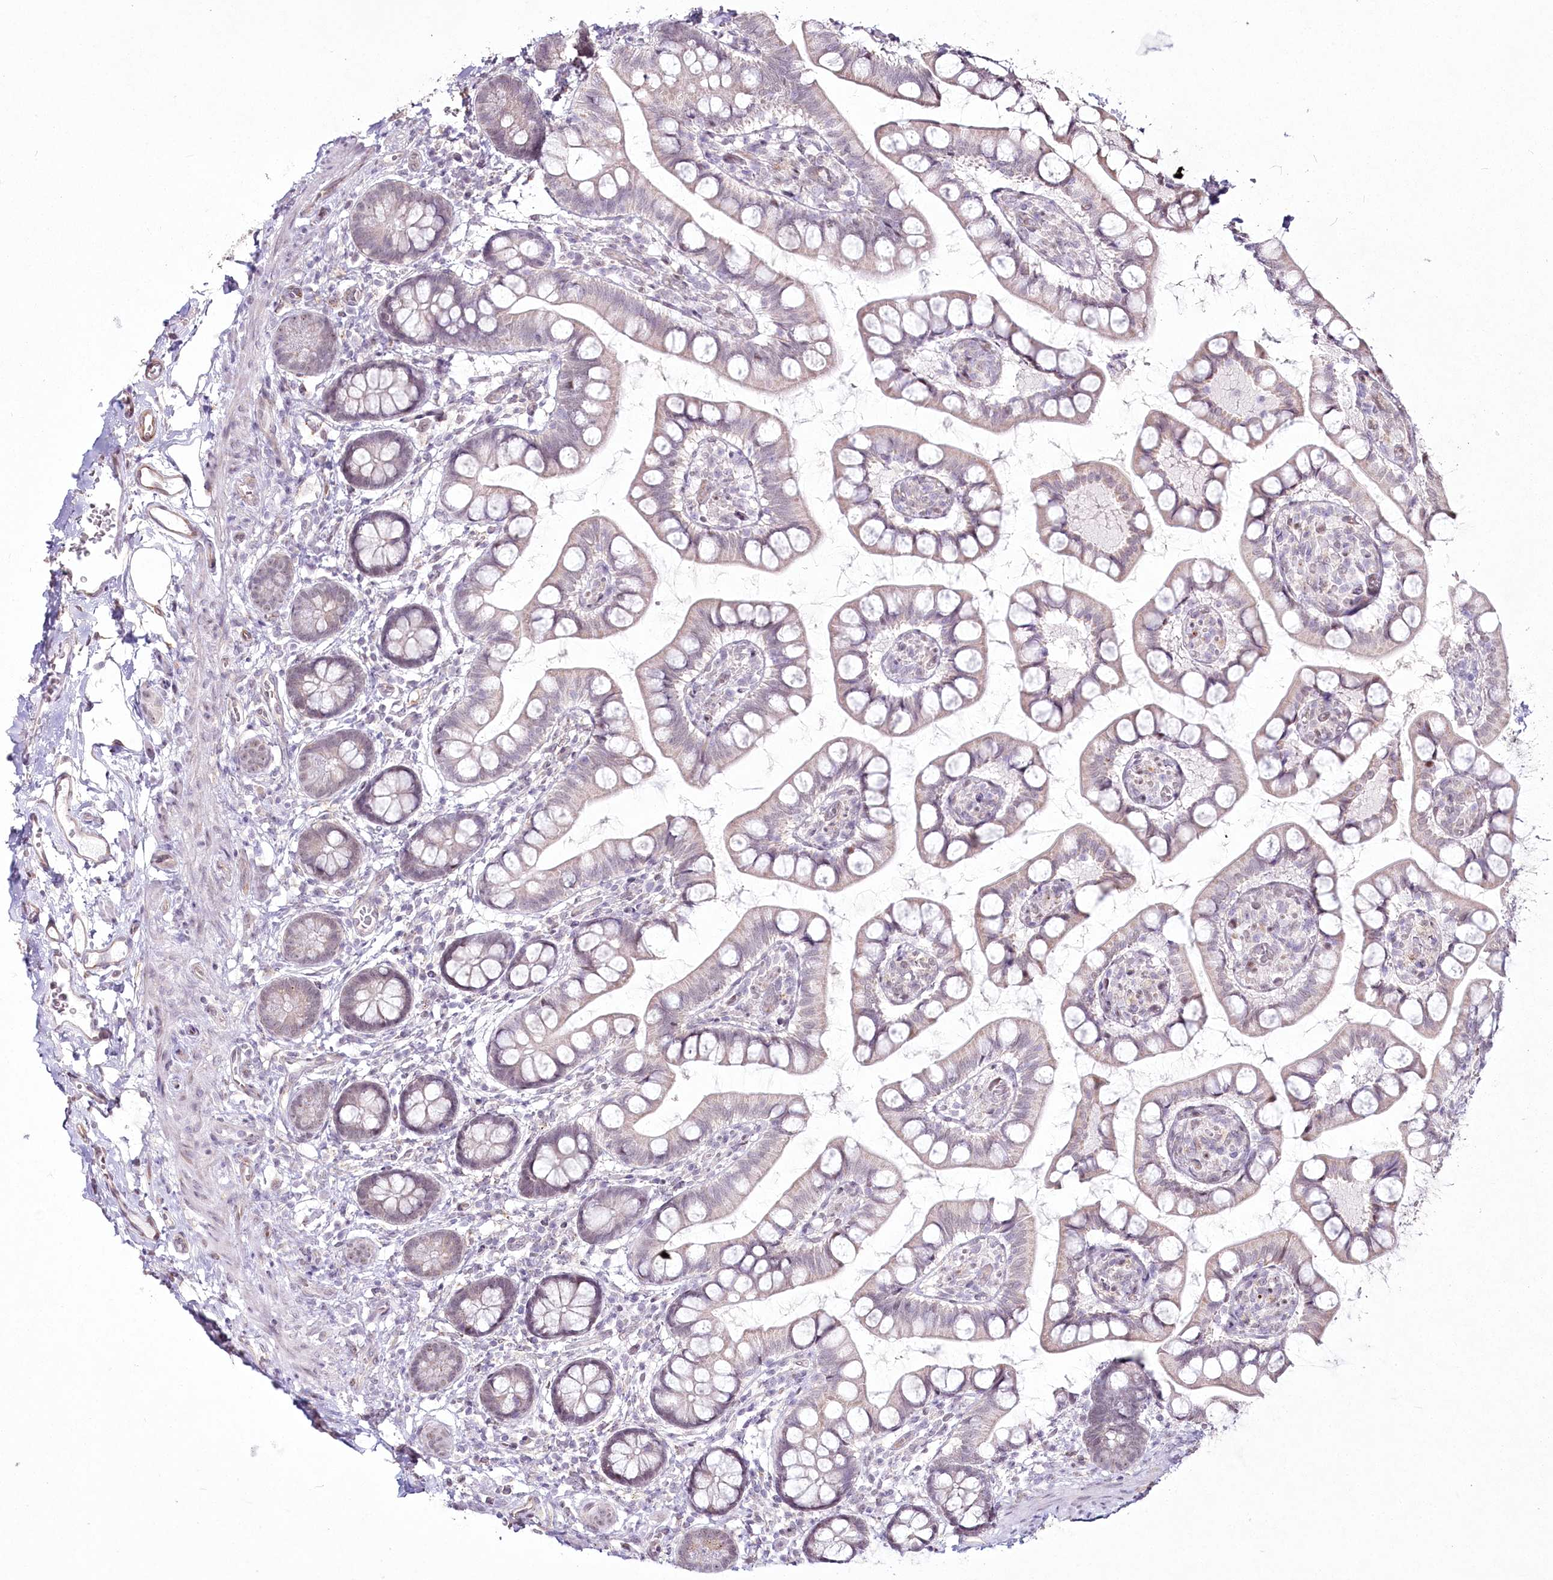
{"staining": {"intensity": "weak", "quantity": "<25%", "location": "nuclear"}, "tissue": "small intestine", "cell_type": "Glandular cells", "image_type": "normal", "snomed": [{"axis": "morphology", "description": "Normal tissue, NOS"}, {"axis": "topography", "description": "Small intestine"}], "caption": "The histopathology image shows no significant positivity in glandular cells of small intestine. (DAB IHC, high magnification).", "gene": "YBX3", "patient": {"sex": "male", "age": 52}}